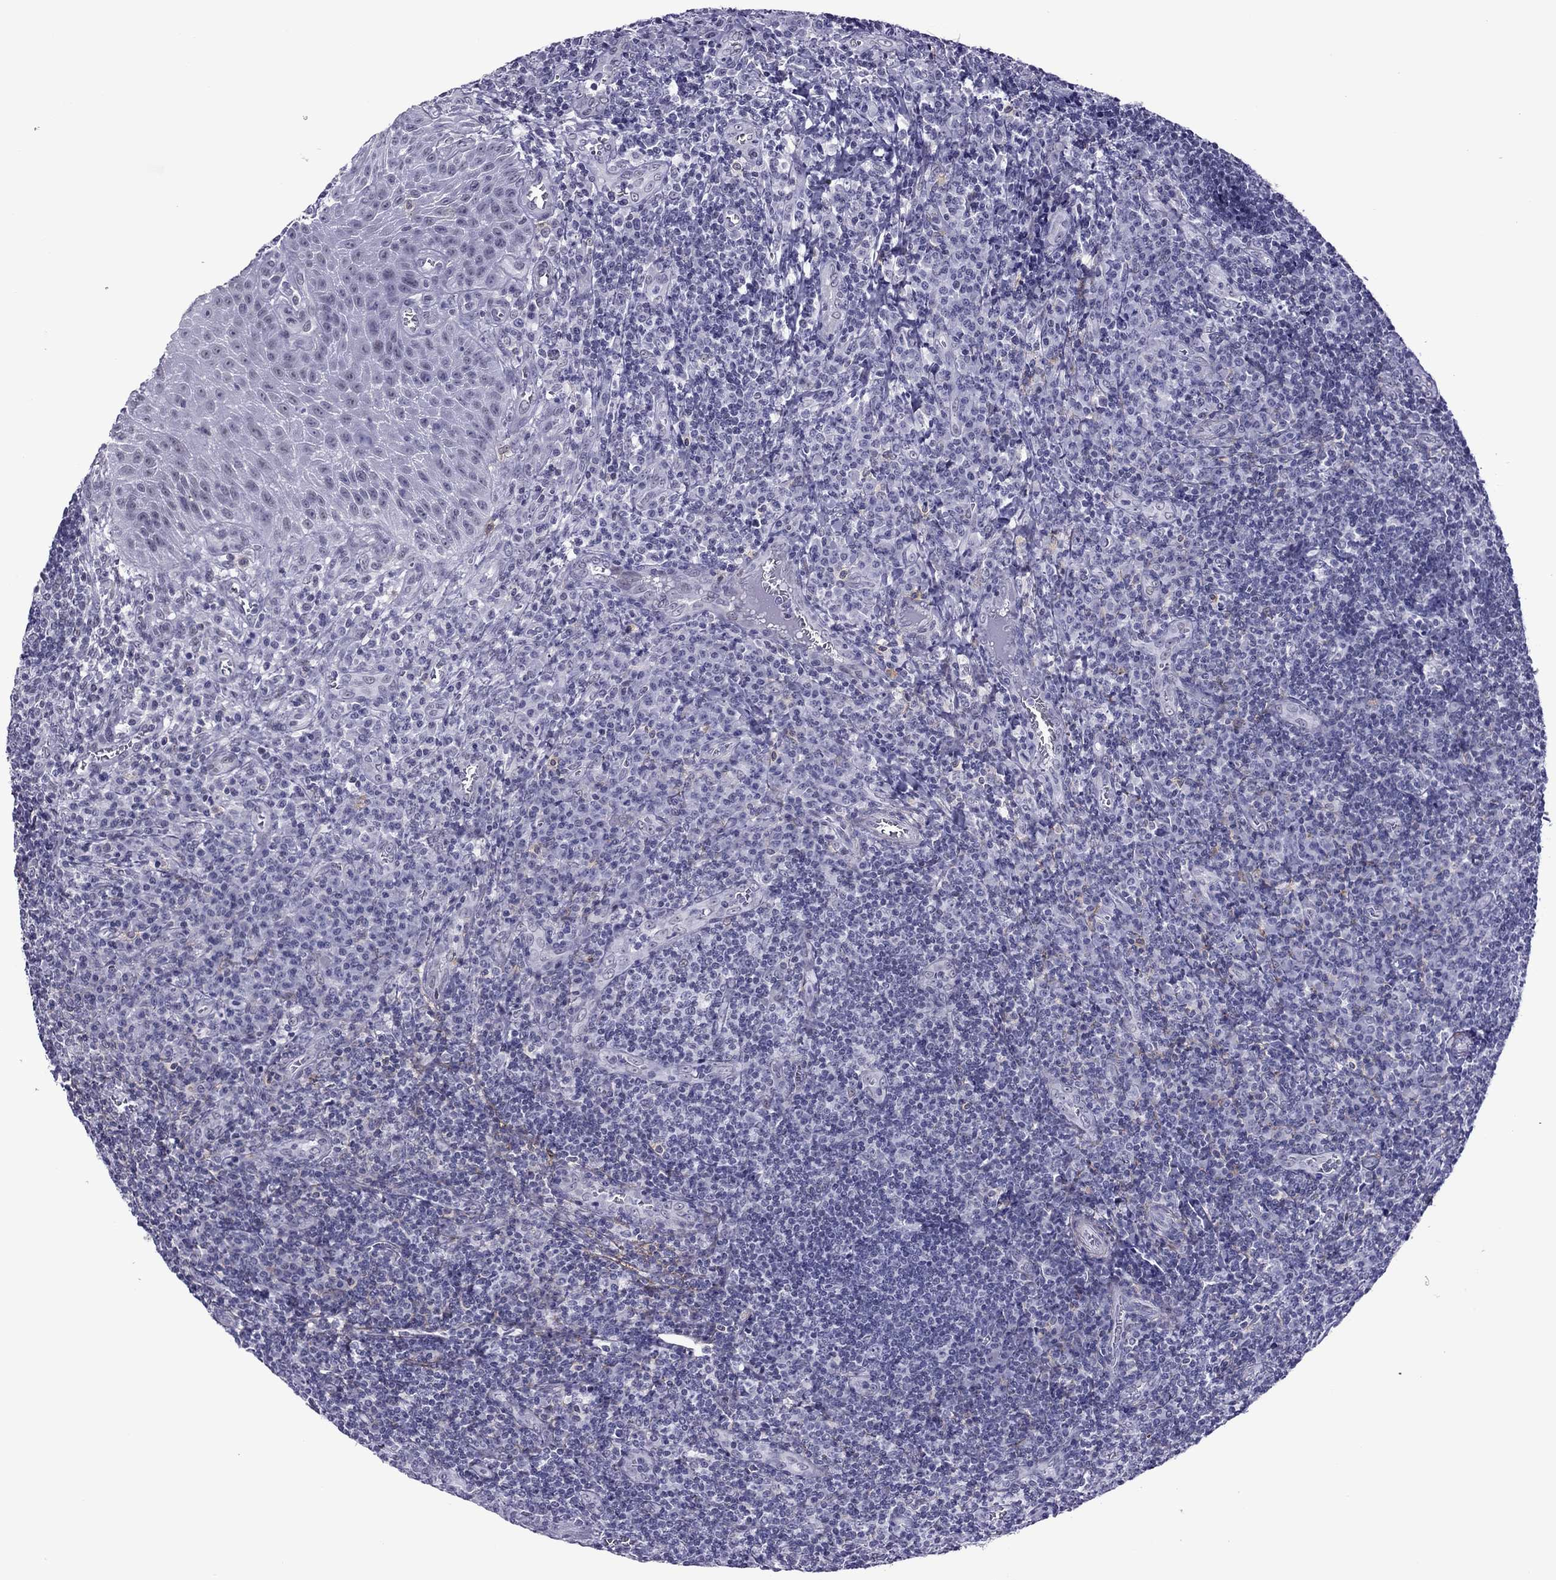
{"staining": {"intensity": "negative", "quantity": "none", "location": "none"}, "tissue": "tonsil", "cell_type": "Germinal center cells", "image_type": "normal", "snomed": [{"axis": "morphology", "description": "Normal tissue, NOS"}, {"axis": "topography", "description": "Tonsil"}], "caption": "Normal tonsil was stained to show a protein in brown. There is no significant staining in germinal center cells. (DAB (3,3'-diaminobenzidine) immunohistochemistry, high magnification).", "gene": "ZNF646", "patient": {"sex": "male", "age": 33}}